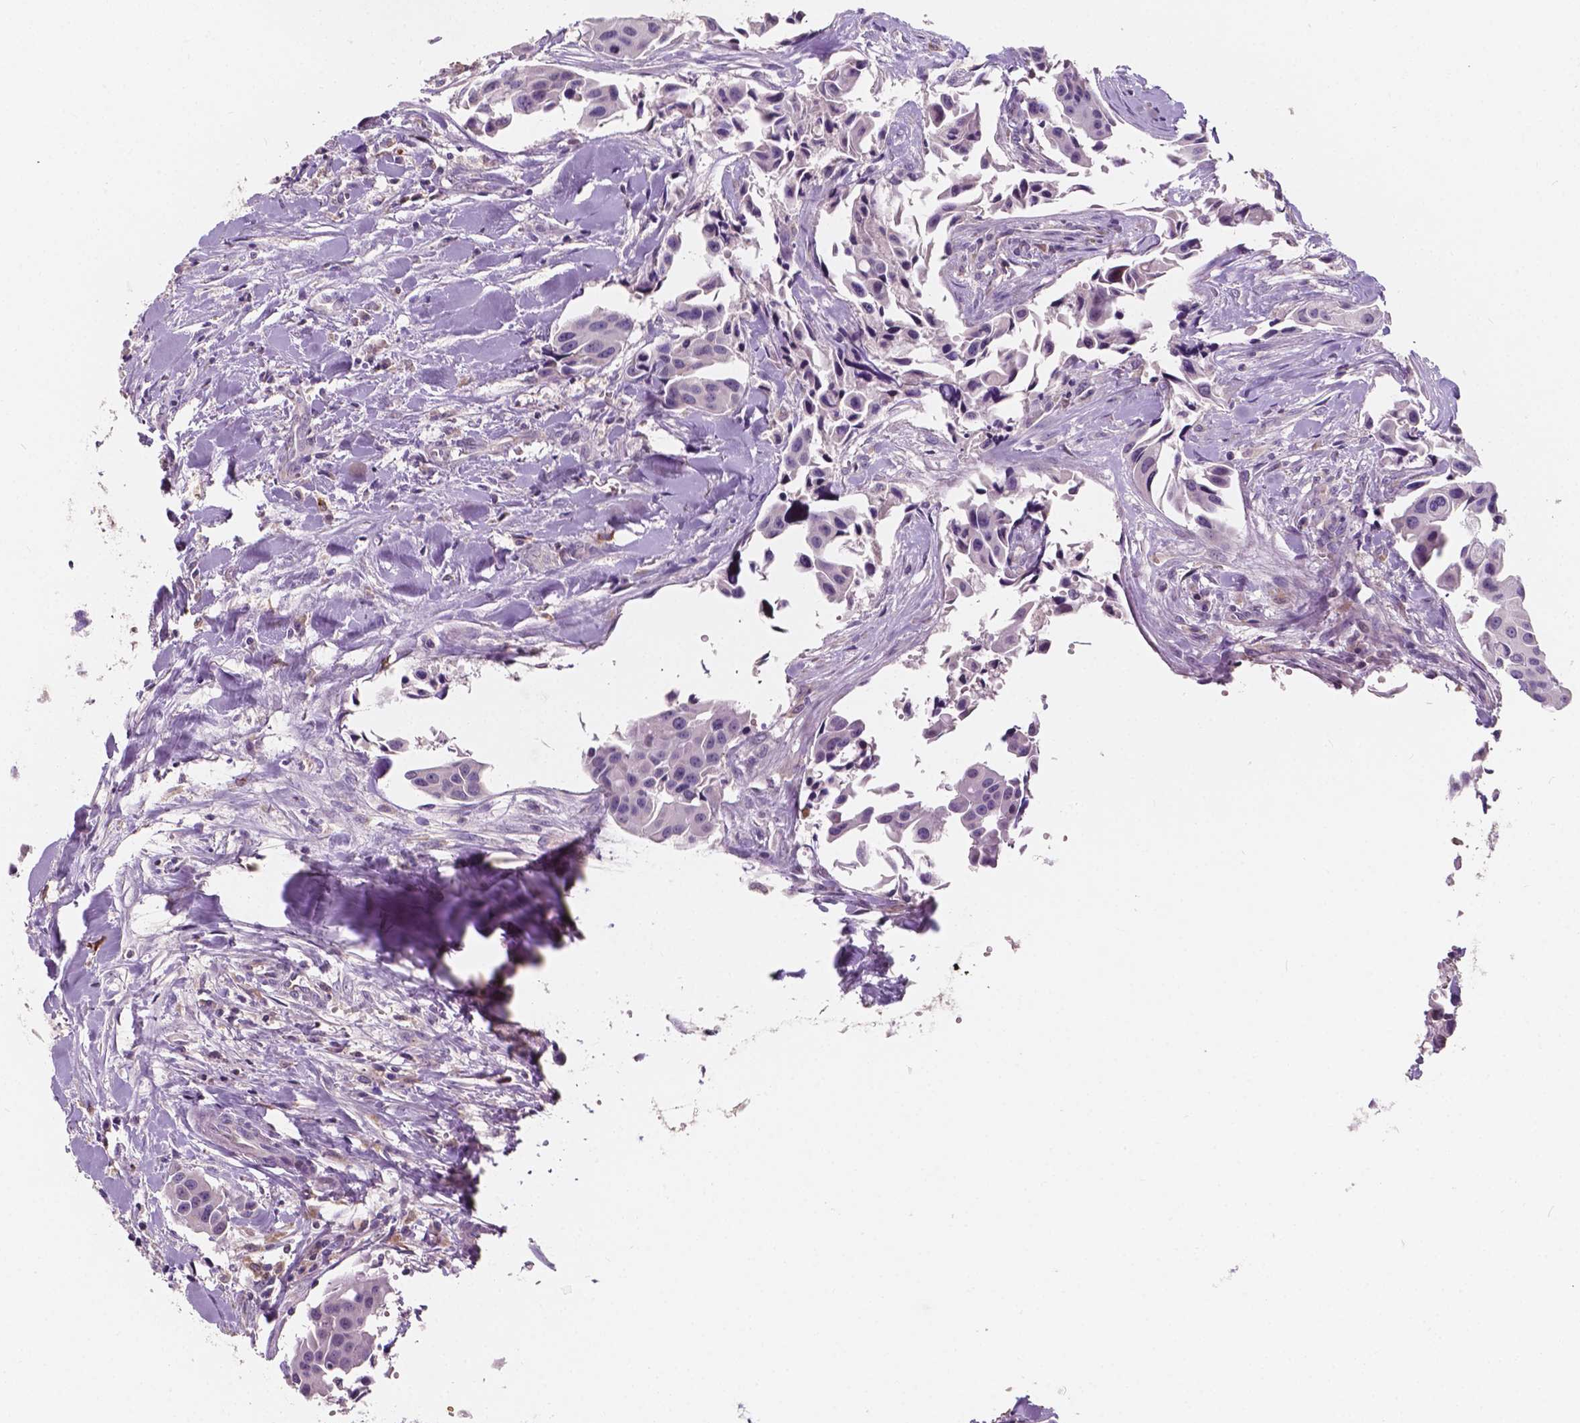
{"staining": {"intensity": "negative", "quantity": "none", "location": "none"}, "tissue": "head and neck cancer", "cell_type": "Tumor cells", "image_type": "cancer", "snomed": [{"axis": "morphology", "description": "Adenocarcinoma, NOS"}, {"axis": "topography", "description": "Head-Neck"}], "caption": "High power microscopy micrograph of an immunohistochemistry image of adenocarcinoma (head and neck), revealing no significant expression in tumor cells.", "gene": "SLC22A4", "patient": {"sex": "male", "age": 76}}